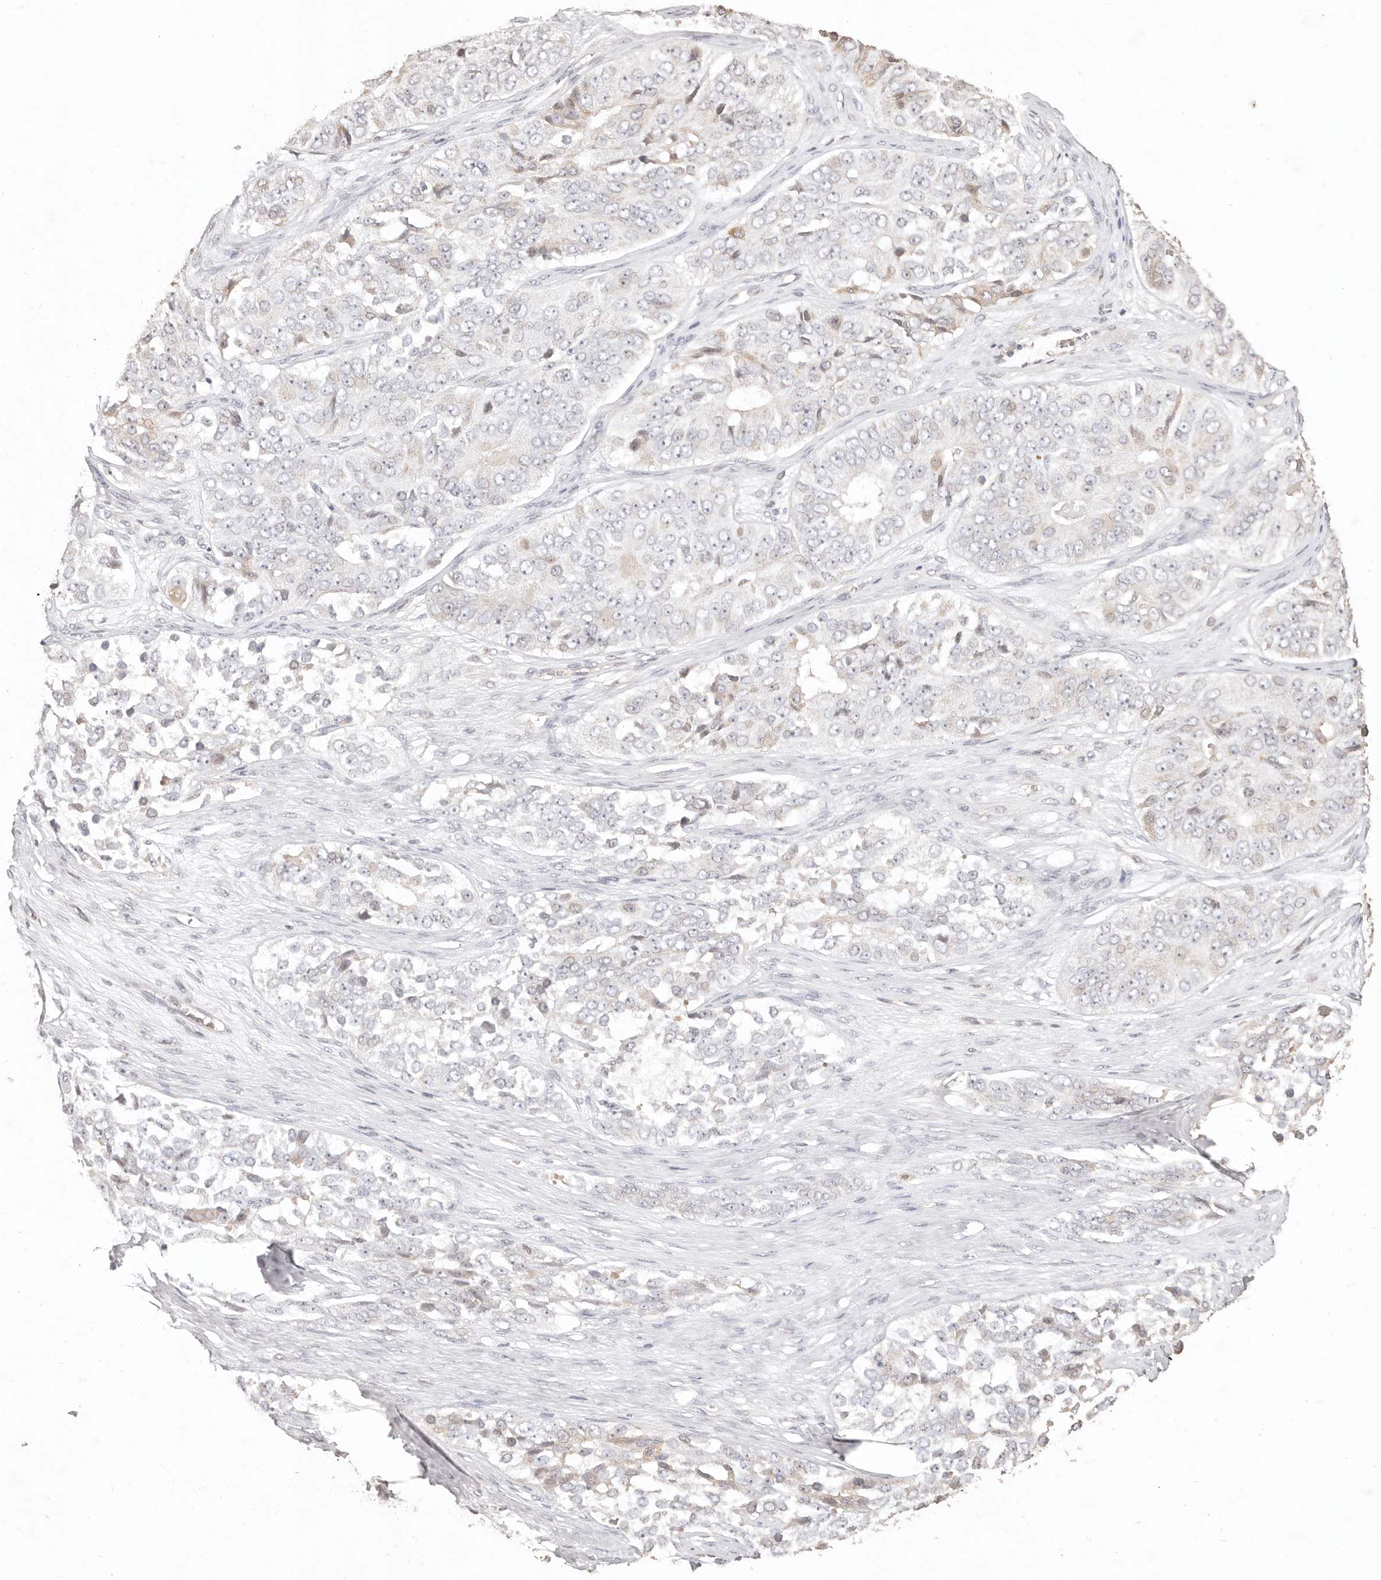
{"staining": {"intensity": "negative", "quantity": "none", "location": "none"}, "tissue": "ovarian cancer", "cell_type": "Tumor cells", "image_type": "cancer", "snomed": [{"axis": "morphology", "description": "Carcinoma, endometroid"}, {"axis": "topography", "description": "Ovary"}], "caption": "The micrograph exhibits no significant staining in tumor cells of endometroid carcinoma (ovarian).", "gene": "KIF9", "patient": {"sex": "female", "age": 51}}